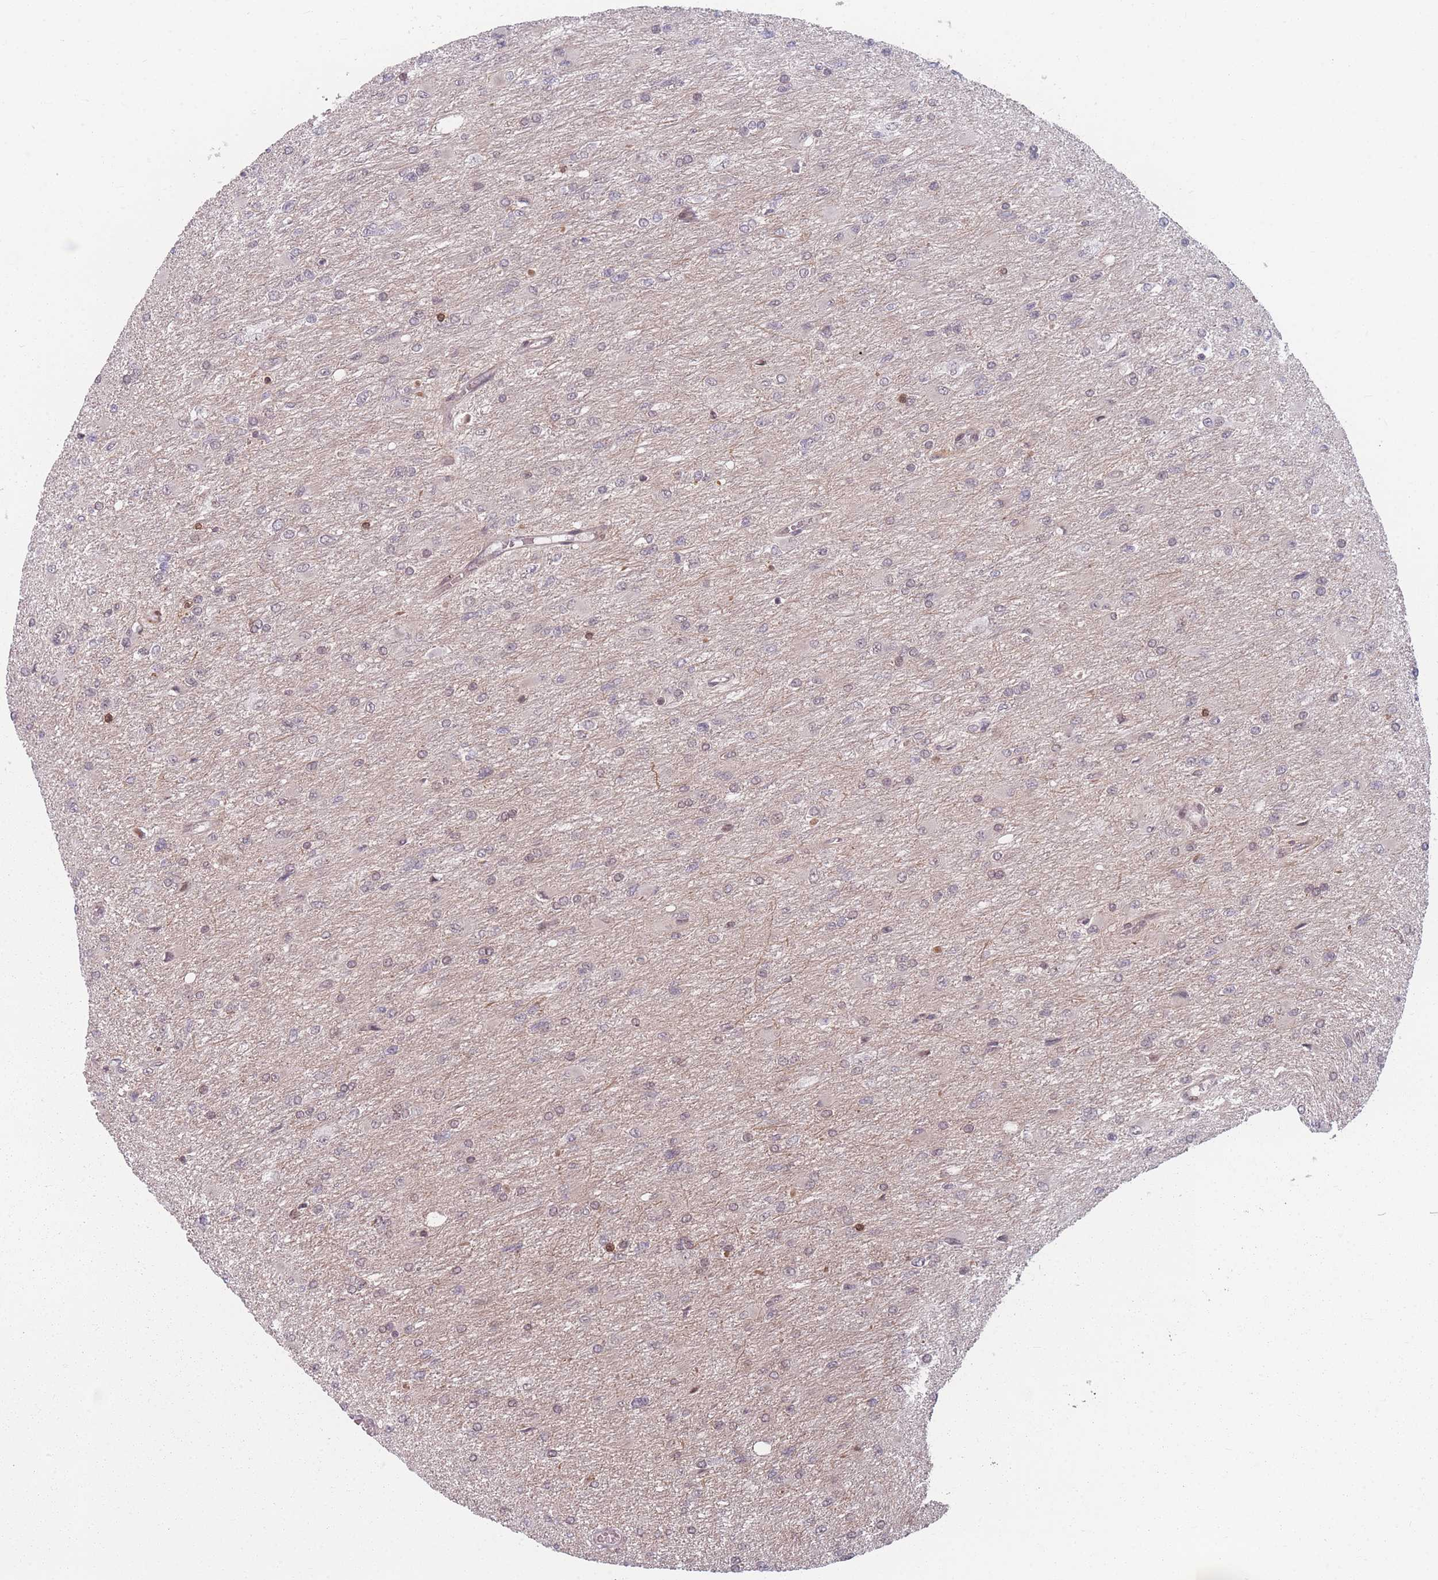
{"staining": {"intensity": "weak", "quantity": "<25%", "location": "nuclear"}, "tissue": "glioma", "cell_type": "Tumor cells", "image_type": "cancer", "snomed": [{"axis": "morphology", "description": "Glioma, malignant, High grade"}, {"axis": "topography", "description": "Cerebral cortex"}], "caption": "Glioma was stained to show a protein in brown. There is no significant positivity in tumor cells.", "gene": "WDR55", "patient": {"sex": "female", "age": 36}}